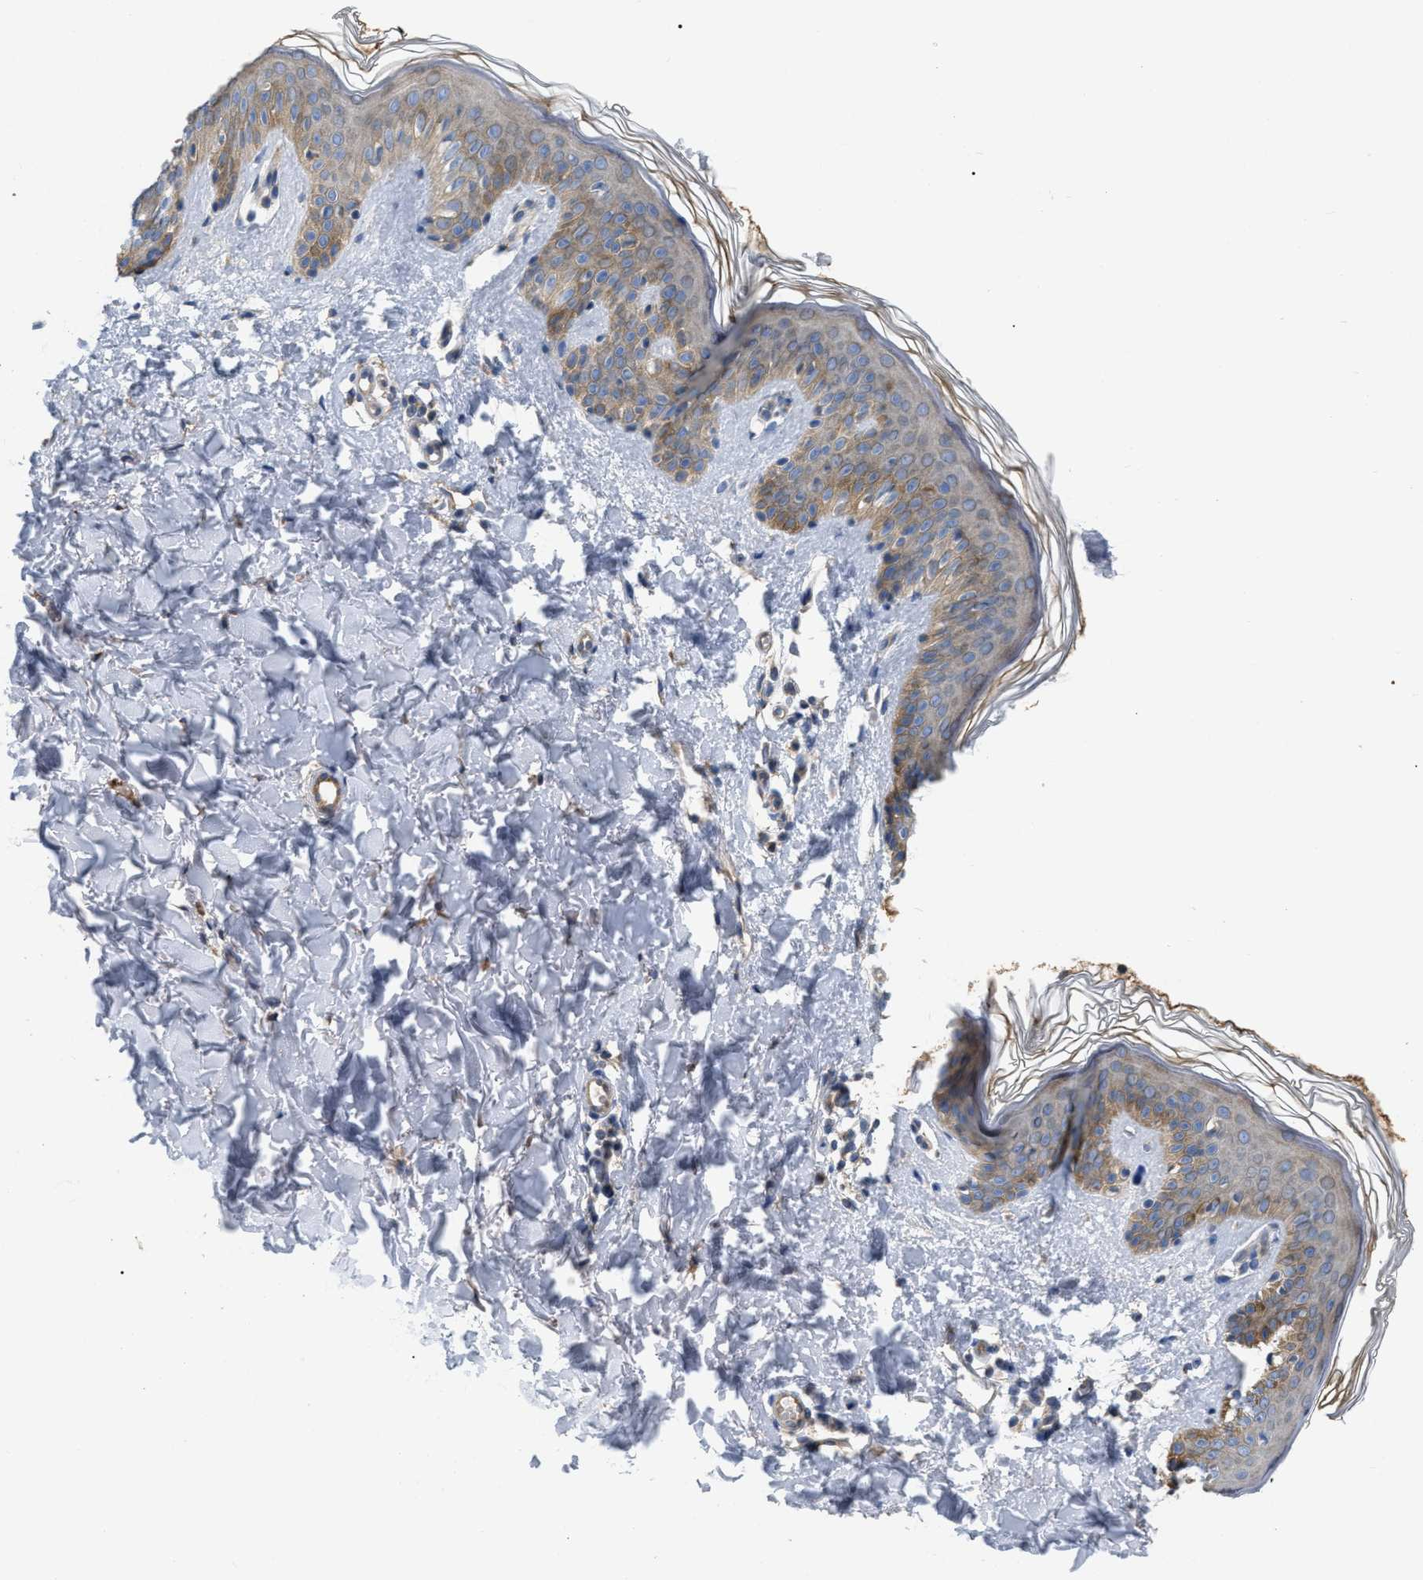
{"staining": {"intensity": "negative", "quantity": "none", "location": "none"}, "tissue": "skin", "cell_type": "Fibroblasts", "image_type": "normal", "snomed": [{"axis": "morphology", "description": "Normal tissue, NOS"}, {"axis": "topography", "description": "Skin"}], "caption": "The IHC photomicrograph has no significant staining in fibroblasts of skin.", "gene": "DHX58", "patient": {"sex": "male", "age": 40}}